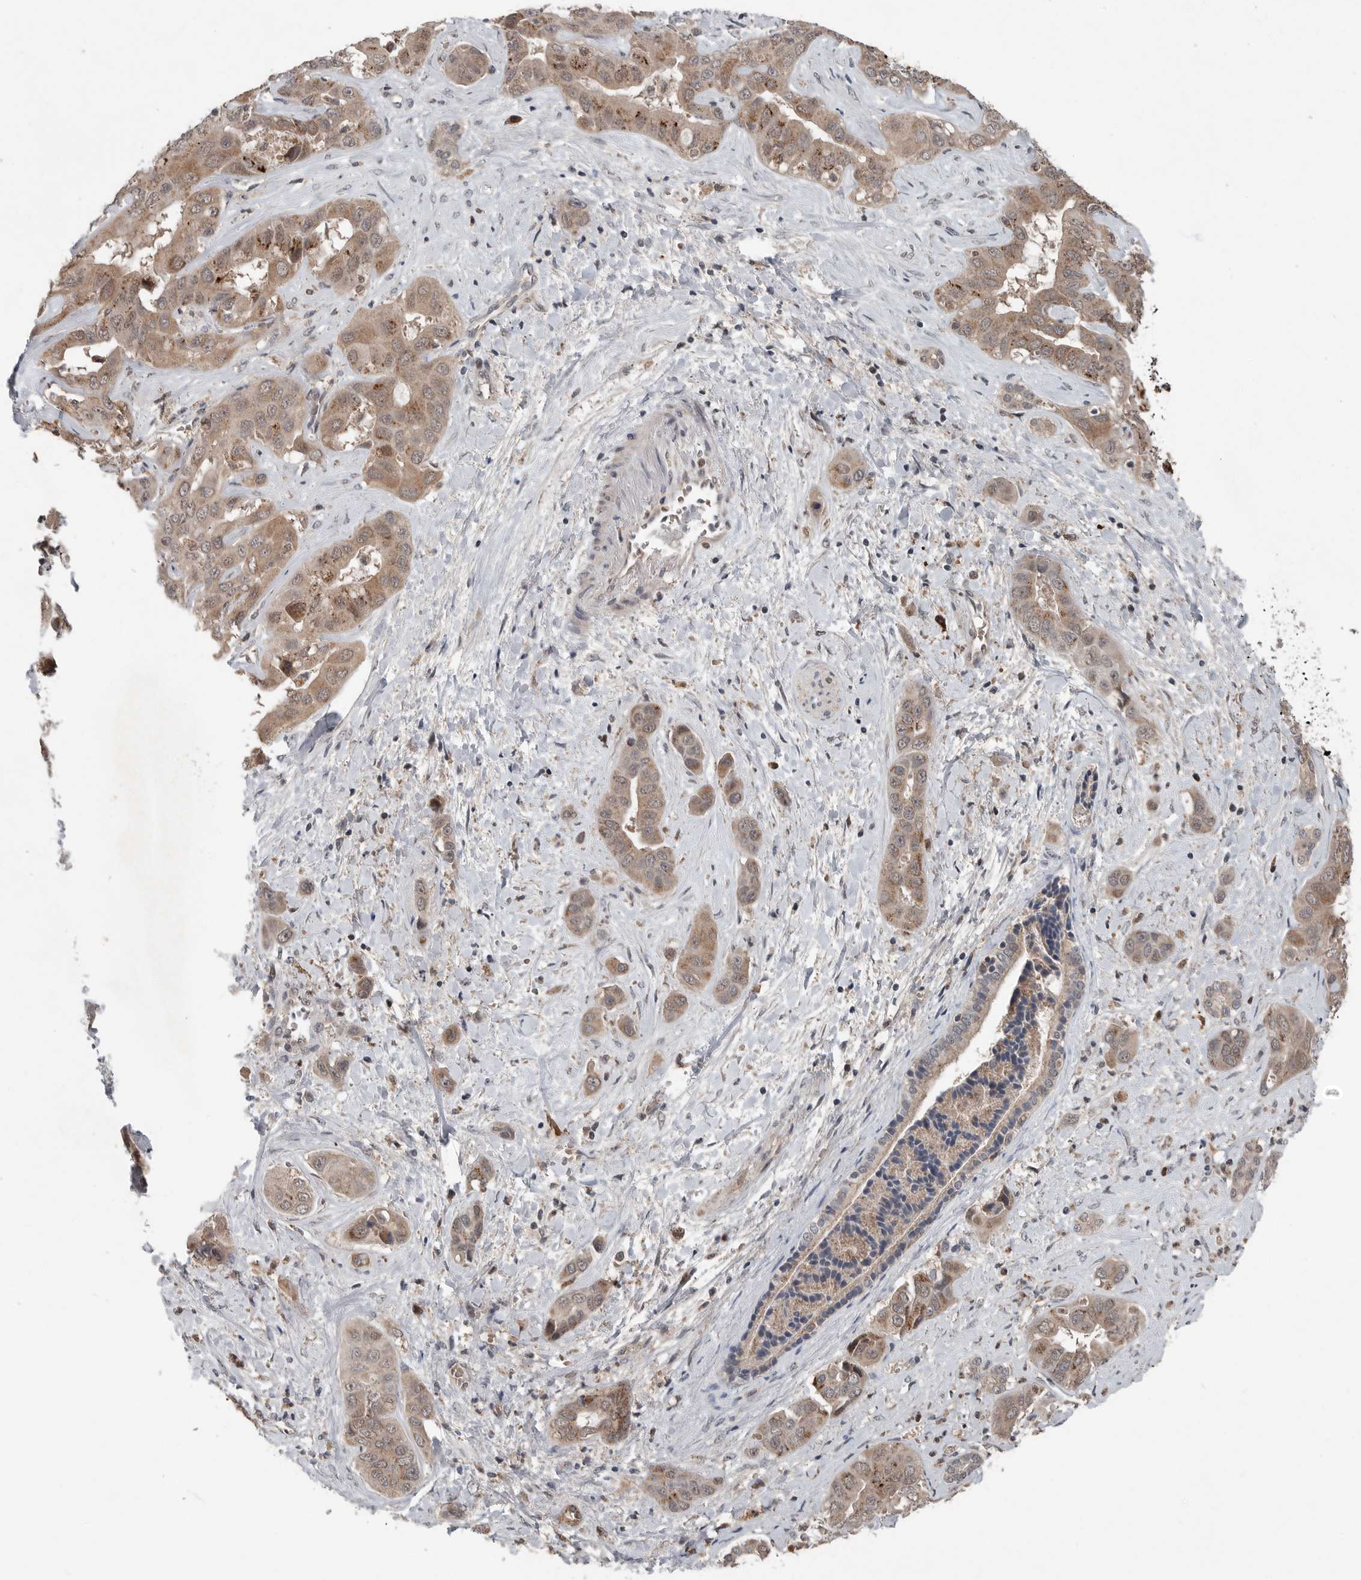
{"staining": {"intensity": "moderate", "quantity": ">75%", "location": "cytoplasmic/membranous"}, "tissue": "liver cancer", "cell_type": "Tumor cells", "image_type": "cancer", "snomed": [{"axis": "morphology", "description": "Cholangiocarcinoma"}, {"axis": "topography", "description": "Liver"}], "caption": "A medium amount of moderate cytoplasmic/membranous staining is identified in about >75% of tumor cells in cholangiocarcinoma (liver) tissue. The staining was performed using DAB, with brown indicating positive protein expression. Nuclei are stained blue with hematoxylin.", "gene": "SCP2", "patient": {"sex": "female", "age": 52}}